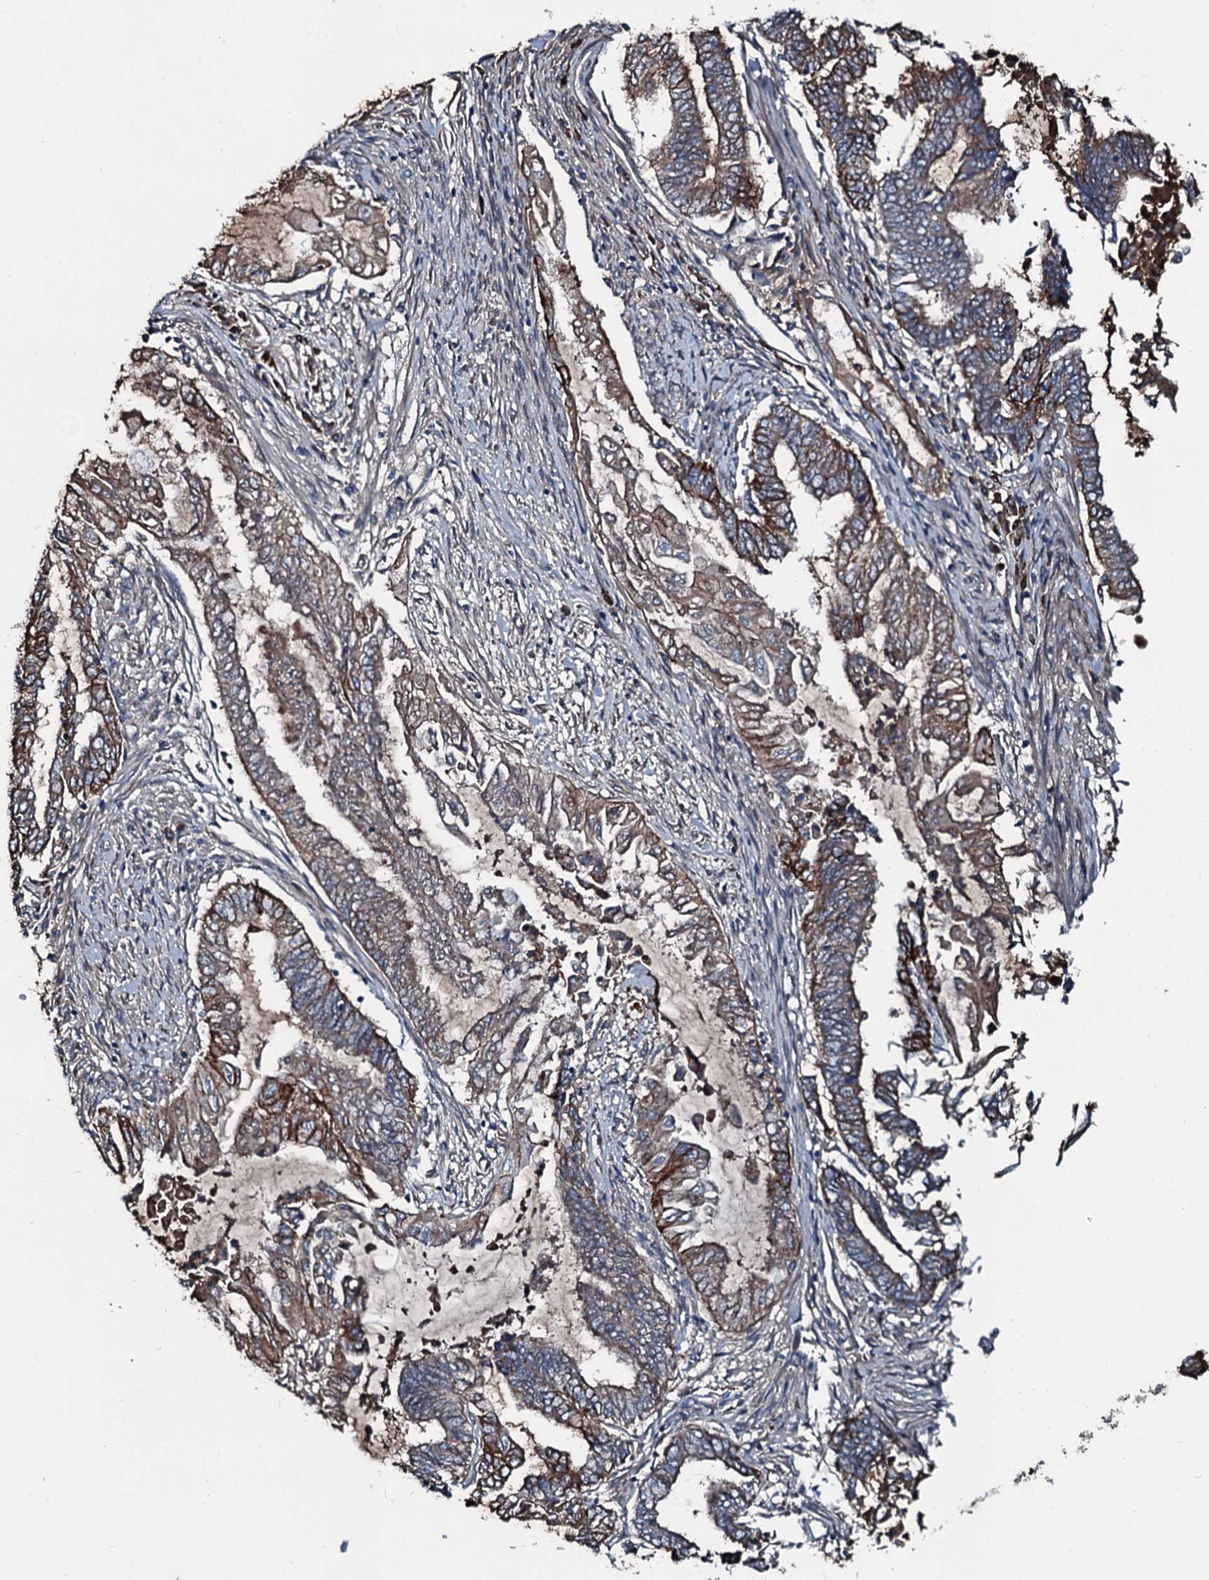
{"staining": {"intensity": "strong", "quantity": ">75%", "location": "cytoplasmic/membranous"}, "tissue": "endometrial cancer", "cell_type": "Tumor cells", "image_type": "cancer", "snomed": [{"axis": "morphology", "description": "Adenocarcinoma, NOS"}, {"axis": "topography", "description": "Uterus"}, {"axis": "topography", "description": "Endometrium"}], "caption": "Immunohistochemical staining of endometrial cancer reveals strong cytoplasmic/membranous protein positivity in approximately >75% of tumor cells. The protein of interest is shown in brown color, while the nuclei are stained blue.", "gene": "AARS1", "patient": {"sex": "female", "age": 70}}